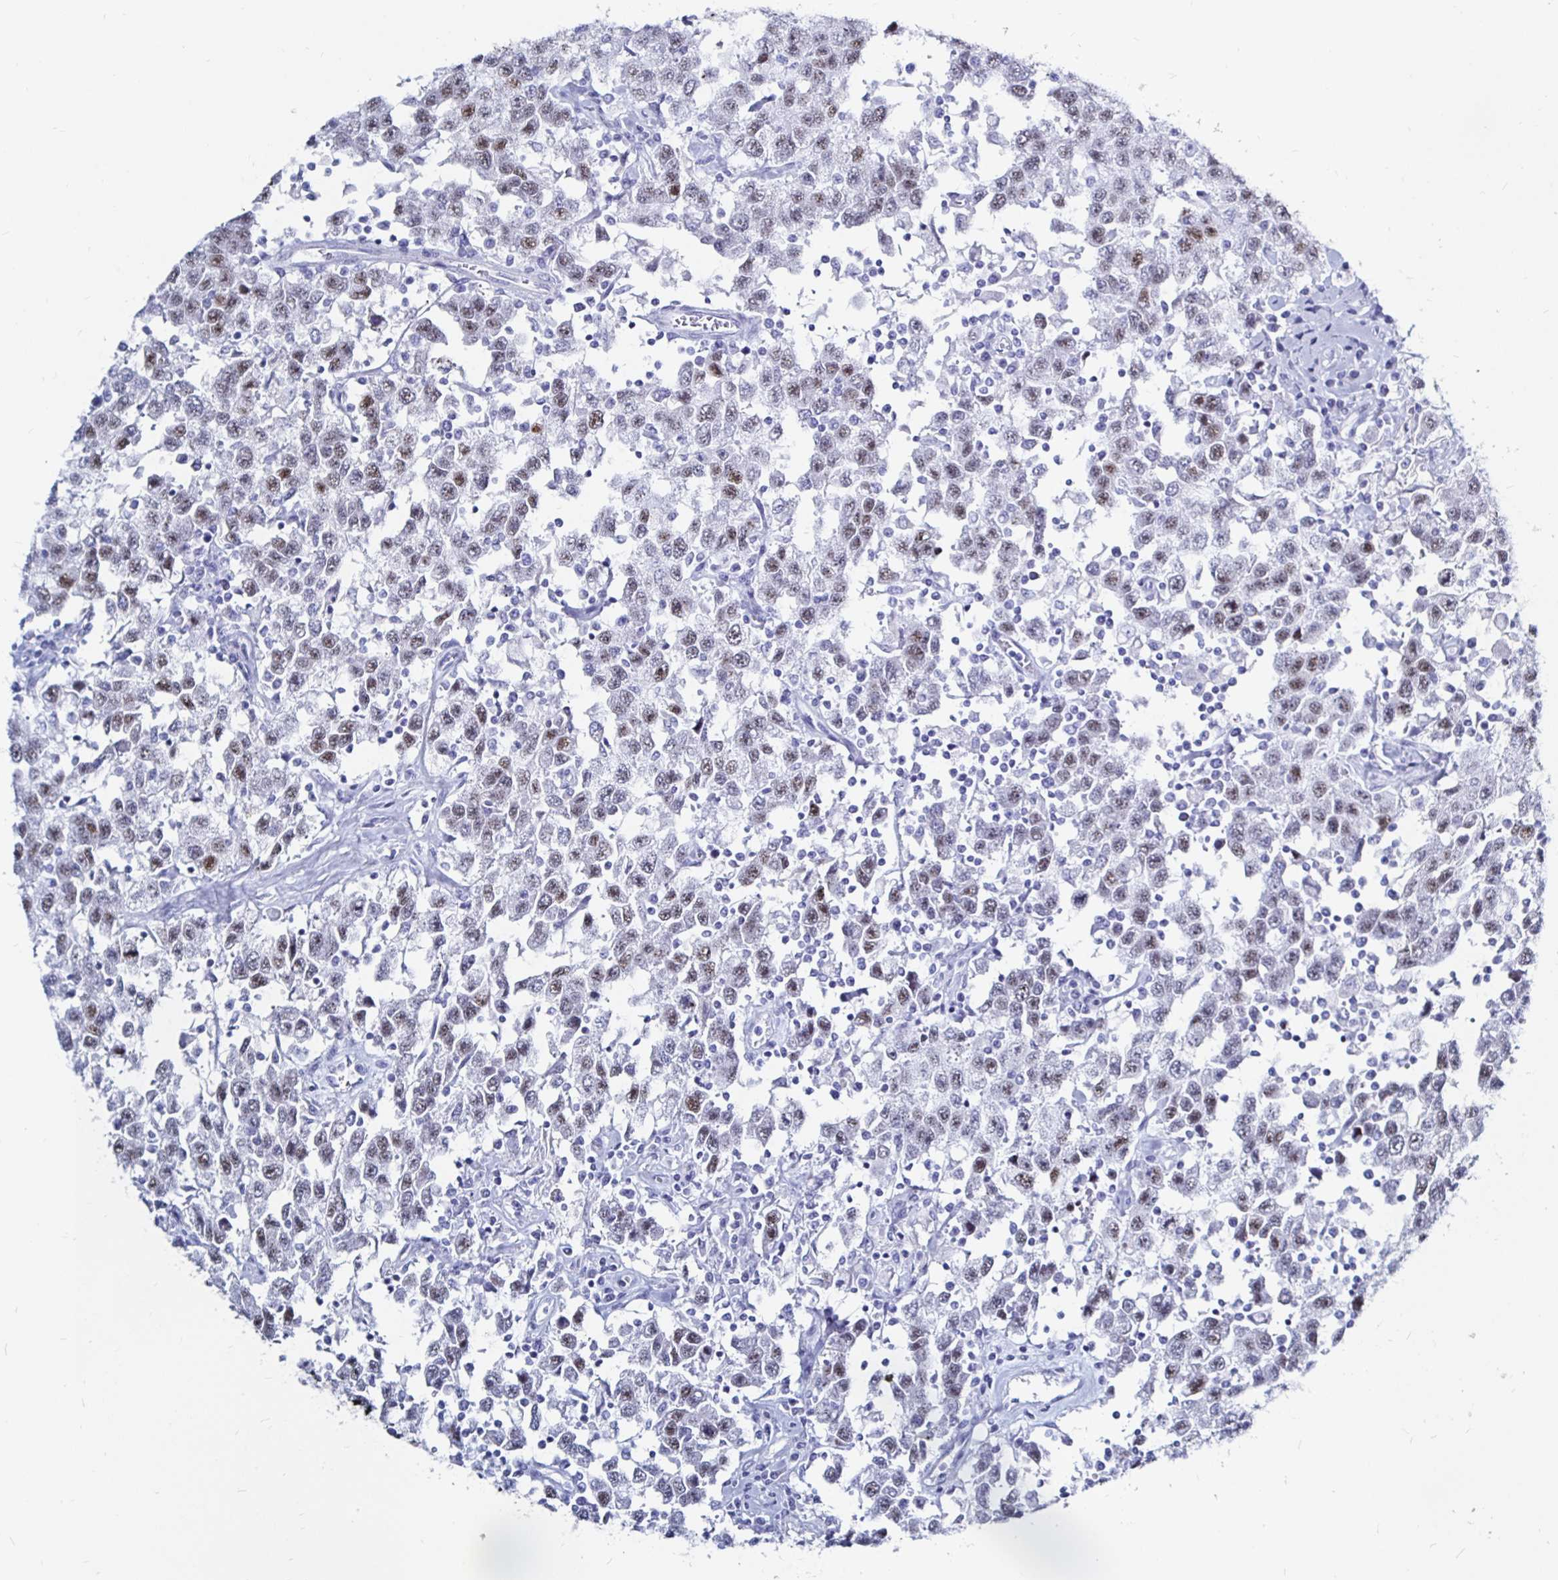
{"staining": {"intensity": "weak", "quantity": "25%-75%", "location": "nuclear"}, "tissue": "testis cancer", "cell_type": "Tumor cells", "image_type": "cancer", "snomed": [{"axis": "morphology", "description": "Seminoma, NOS"}, {"axis": "topography", "description": "Testis"}], "caption": "Protein staining of testis cancer tissue reveals weak nuclear staining in approximately 25%-75% of tumor cells. The staining was performed using DAB to visualize the protein expression in brown, while the nuclei were stained in blue with hematoxylin (Magnification: 20x).", "gene": "LUZP4", "patient": {"sex": "male", "age": 41}}